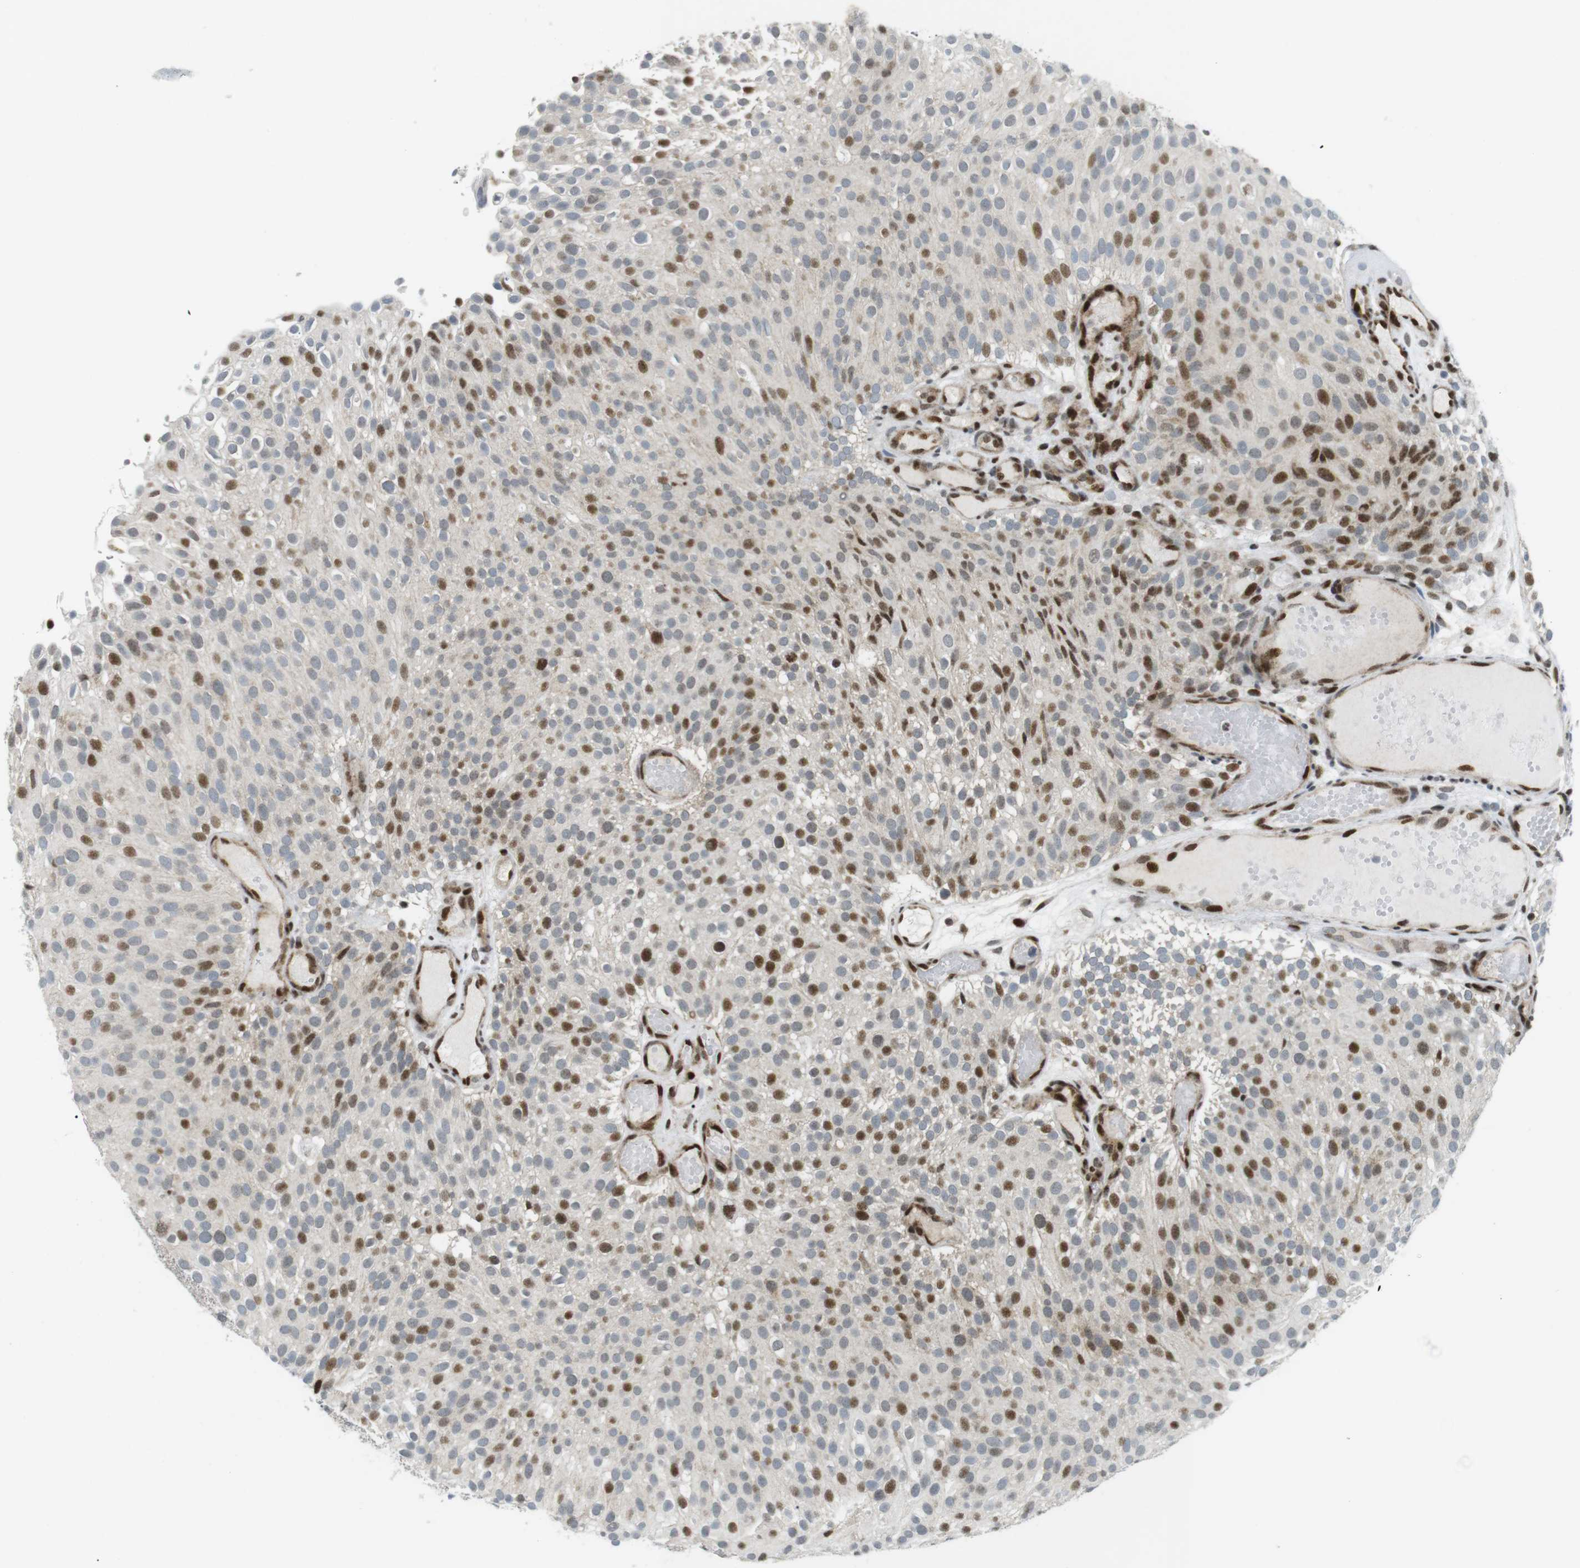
{"staining": {"intensity": "moderate", "quantity": "25%-75%", "location": "nuclear"}, "tissue": "urothelial cancer", "cell_type": "Tumor cells", "image_type": "cancer", "snomed": [{"axis": "morphology", "description": "Urothelial carcinoma, Low grade"}, {"axis": "topography", "description": "Urinary bladder"}], "caption": "This is an image of IHC staining of urothelial cancer, which shows moderate positivity in the nuclear of tumor cells.", "gene": "CDC27", "patient": {"sex": "male", "age": 78}}